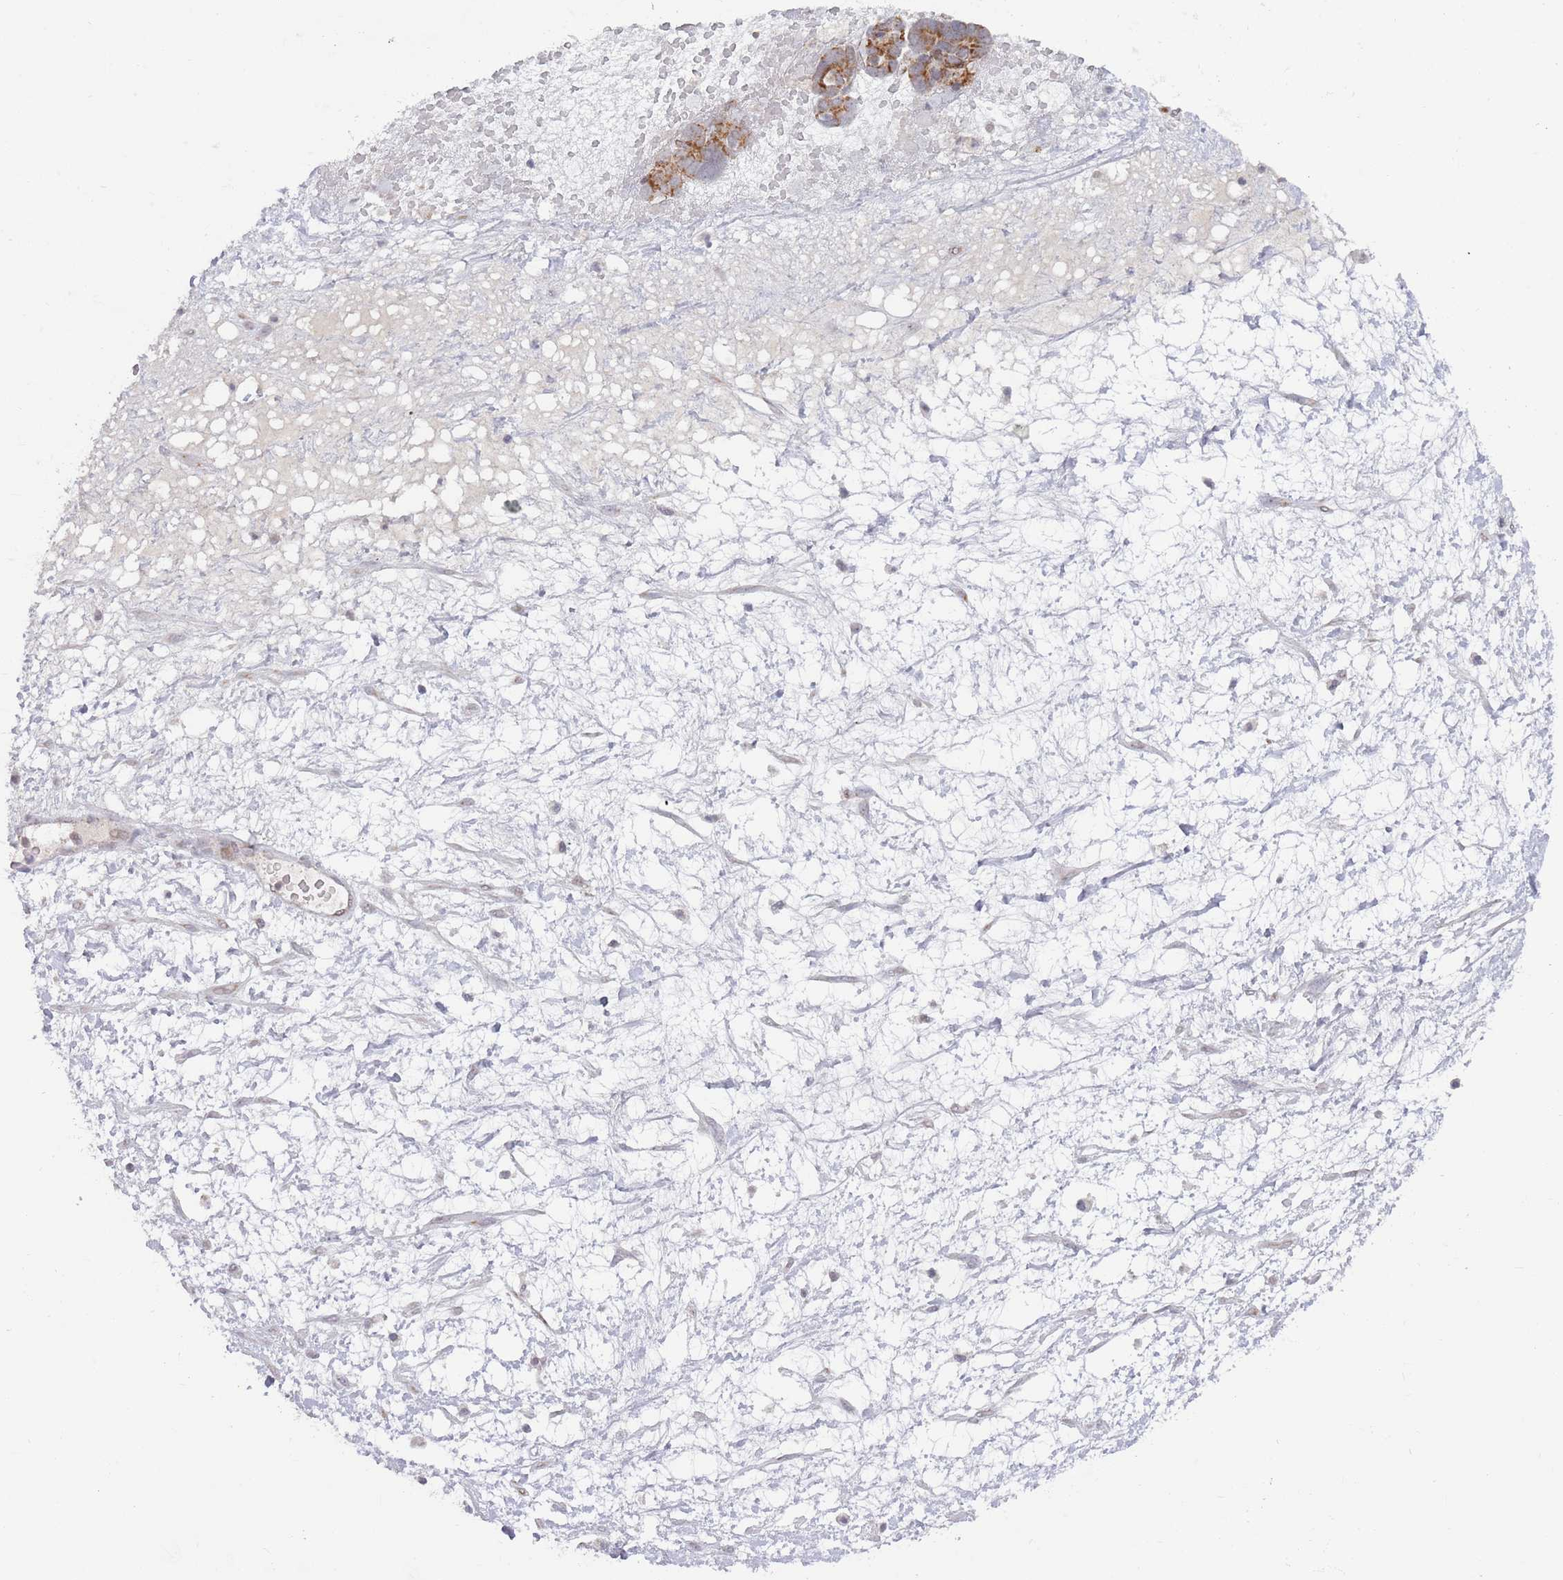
{"staining": {"intensity": "moderate", "quantity": ">75%", "location": "cytoplasmic/membranous"}, "tissue": "ovarian cancer", "cell_type": "Tumor cells", "image_type": "cancer", "snomed": [{"axis": "morphology", "description": "Cystadenocarcinoma, serous, NOS"}, {"axis": "topography", "description": "Ovary"}], "caption": "Brown immunohistochemical staining in human serous cystadenocarcinoma (ovarian) shows moderate cytoplasmic/membranous staining in about >75% of tumor cells.", "gene": "TIMM13", "patient": {"sex": "female", "age": 54}}